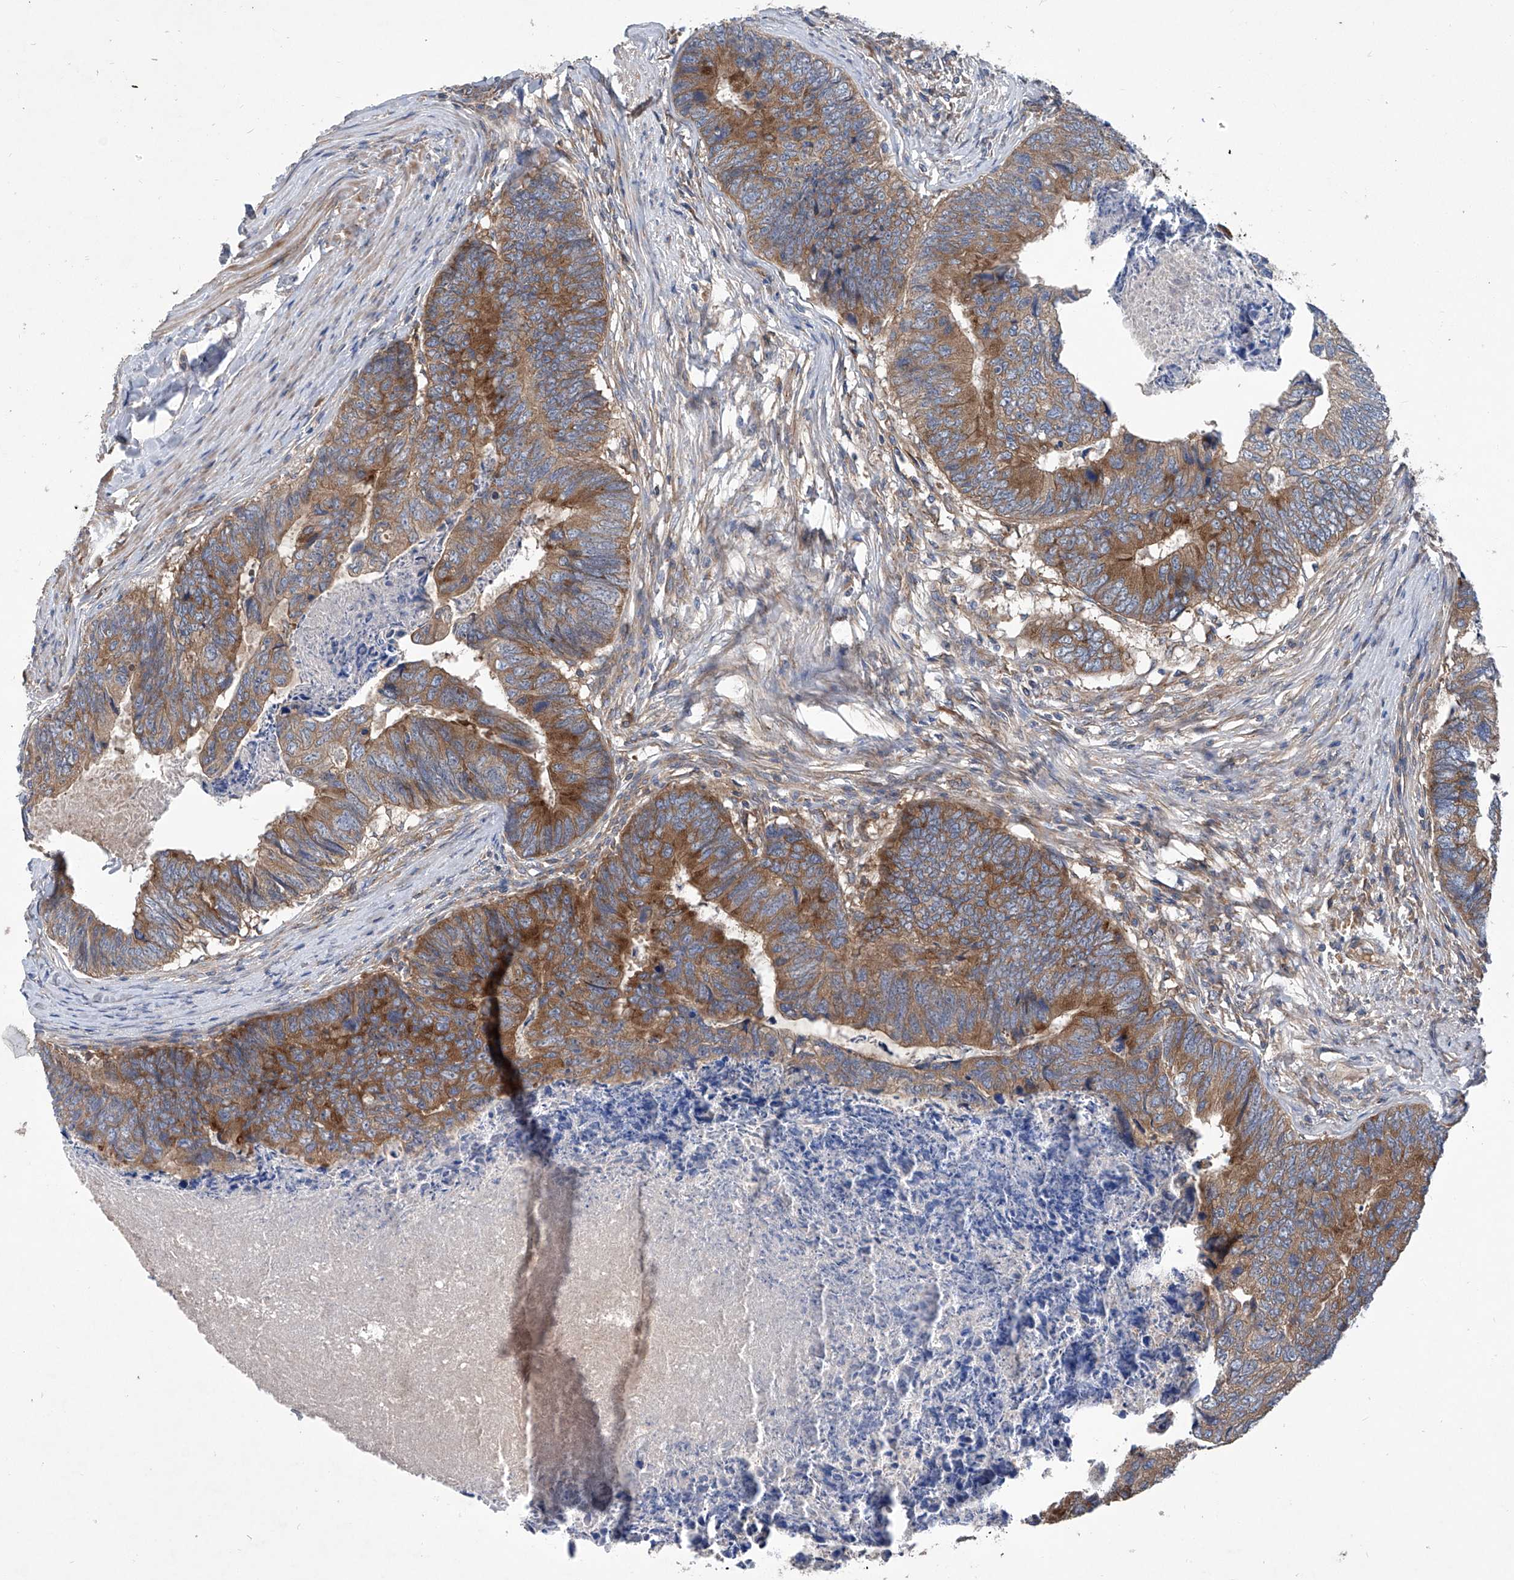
{"staining": {"intensity": "moderate", "quantity": ">75%", "location": "cytoplasmic/membranous"}, "tissue": "colorectal cancer", "cell_type": "Tumor cells", "image_type": "cancer", "snomed": [{"axis": "morphology", "description": "Adenocarcinoma, NOS"}, {"axis": "topography", "description": "Colon"}], "caption": "A photomicrograph of human colorectal adenocarcinoma stained for a protein exhibits moderate cytoplasmic/membranous brown staining in tumor cells. (DAB (3,3'-diaminobenzidine) IHC, brown staining for protein, blue staining for nuclei).", "gene": "ASCC3", "patient": {"sex": "female", "age": 67}}